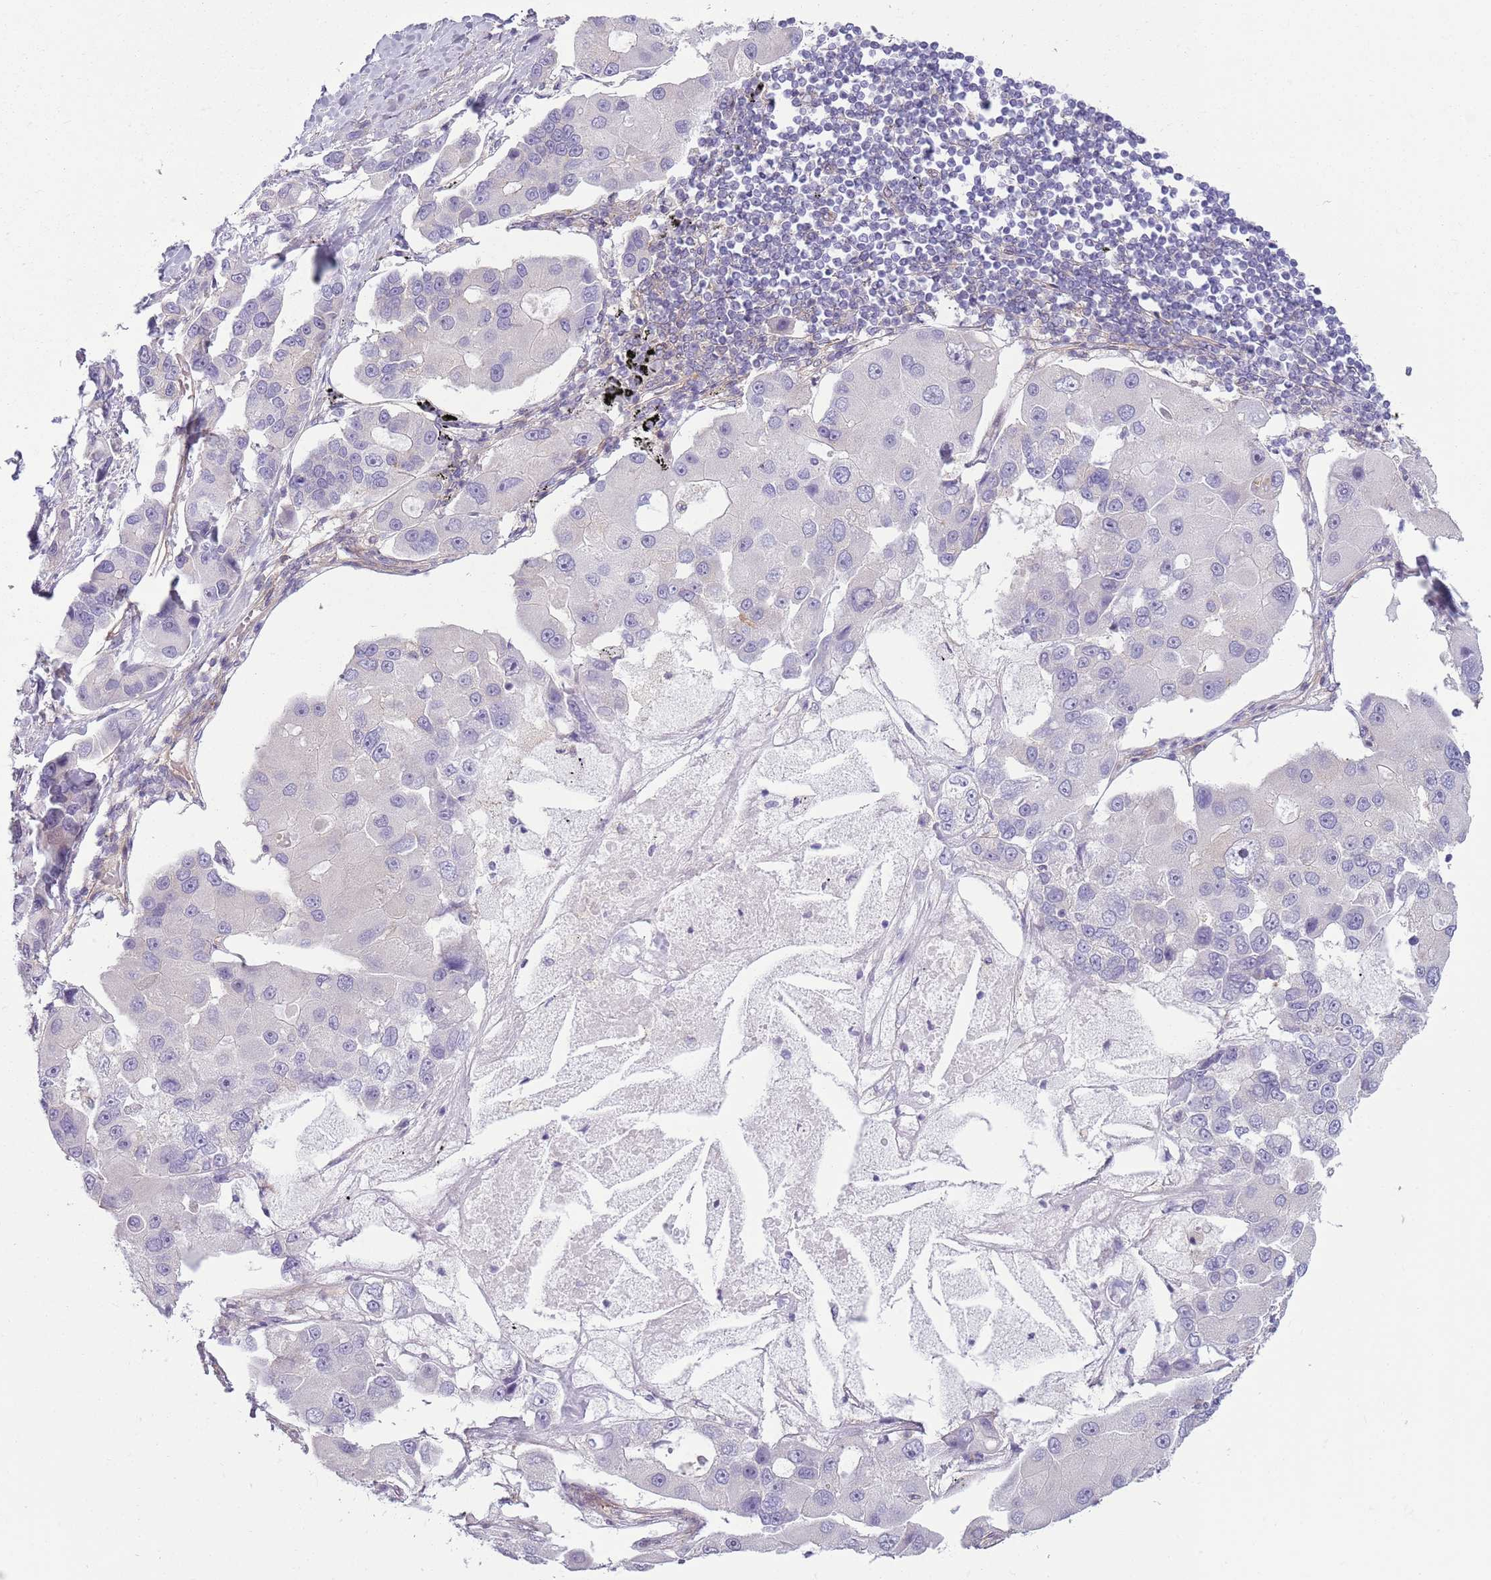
{"staining": {"intensity": "negative", "quantity": "none", "location": "none"}, "tissue": "lung cancer", "cell_type": "Tumor cells", "image_type": "cancer", "snomed": [{"axis": "morphology", "description": "Adenocarcinoma, NOS"}, {"axis": "topography", "description": "Lung"}], "caption": "This is an immunohistochemistry photomicrograph of adenocarcinoma (lung). There is no staining in tumor cells.", "gene": "SNX1", "patient": {"sex": "female", "age": 54}}